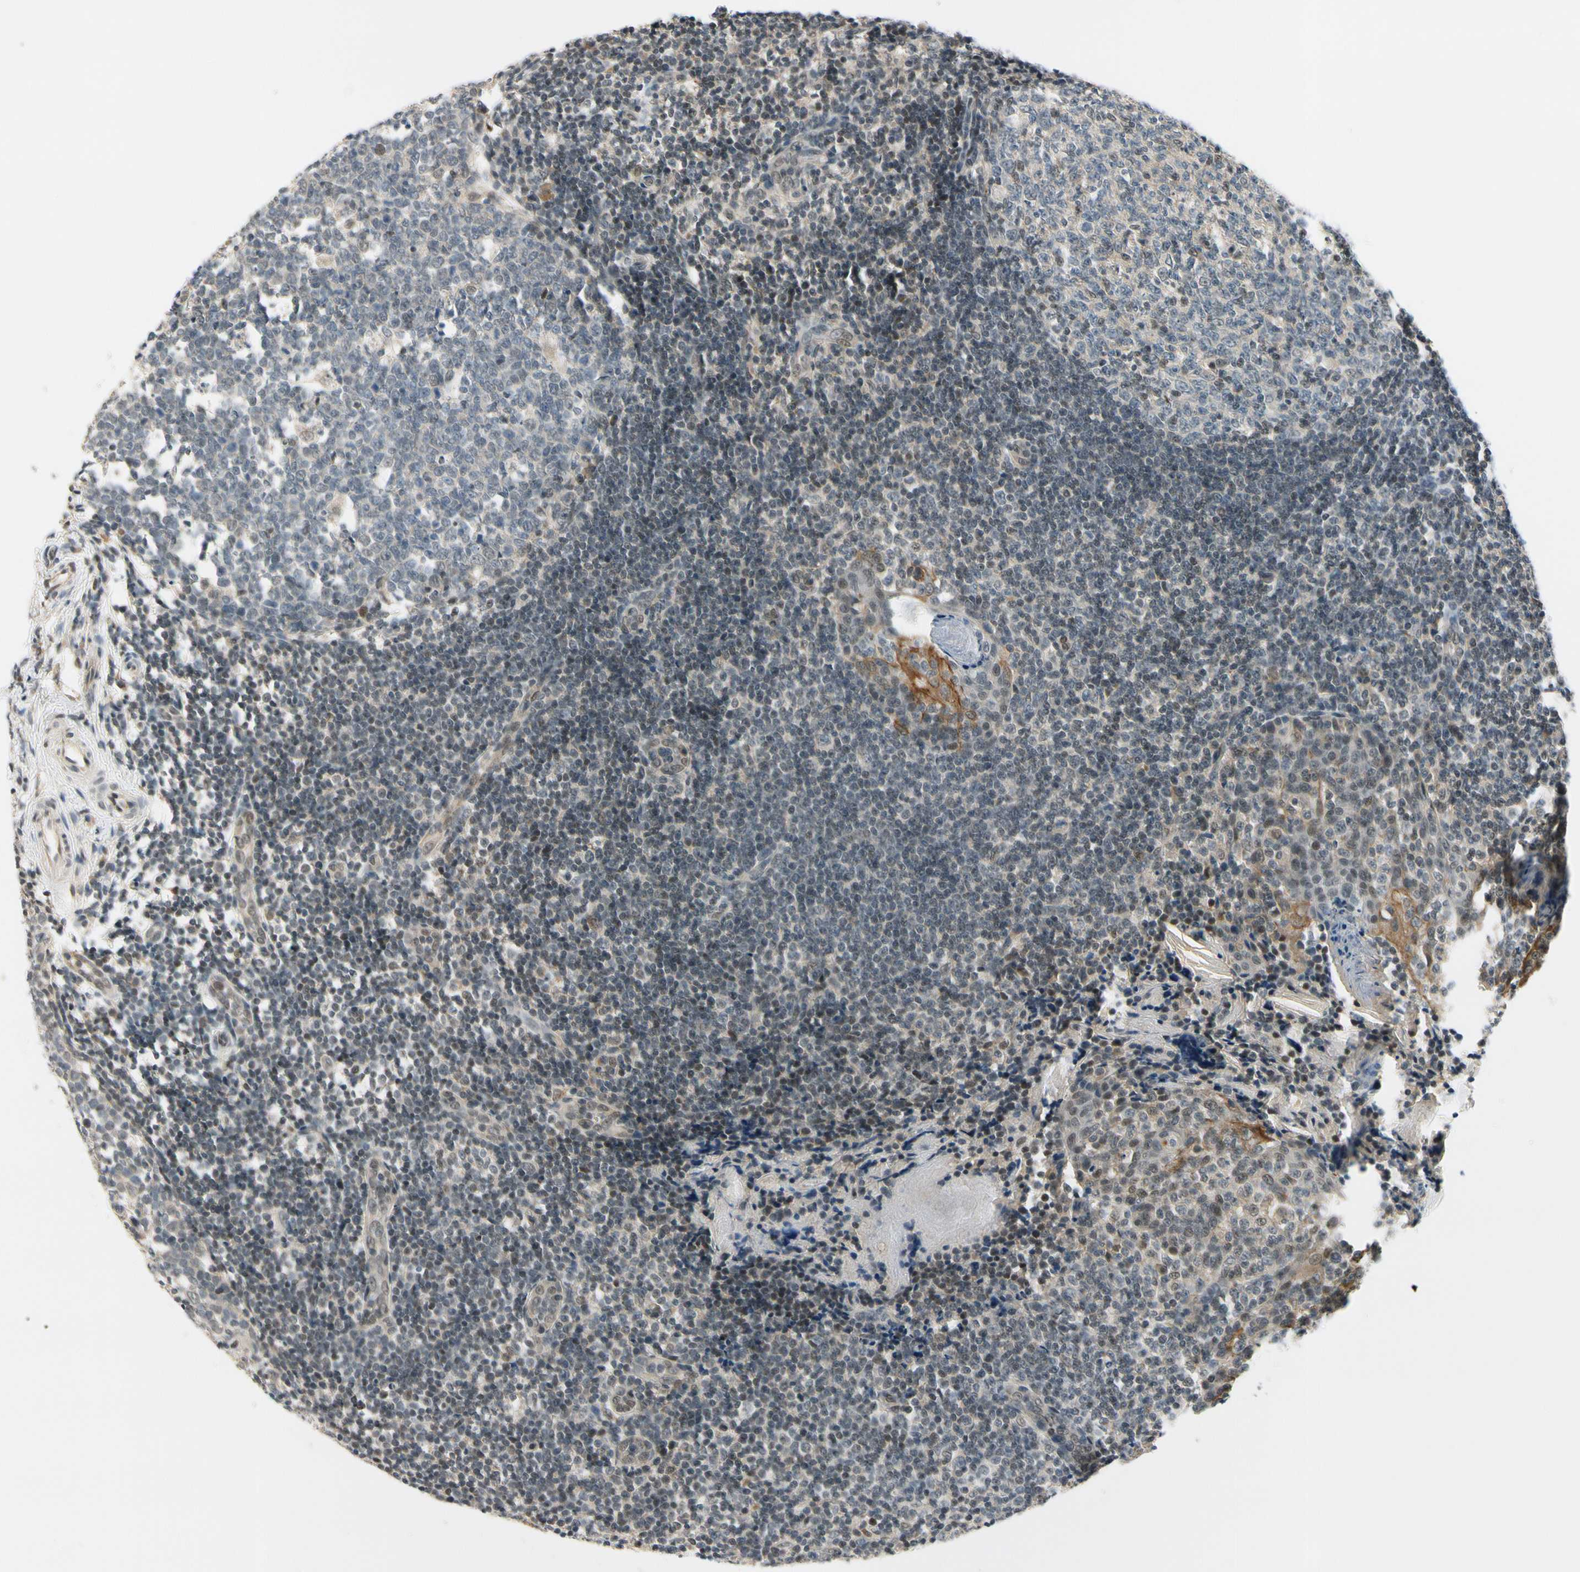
{"staining": {"intensity": "moderate", "quantity": "<25%", "location": "cytoplasmic/membranous,nuclear"}, "tissue": "tonsil", "cell_type": "Germinal center cells", "image_type": "normal", "snomed": [{"axis": "morphology", "description": "Normal tissue, NOS"}, {"axis": "topography", "description": "Tonsil"}], "caption": "Immunohistochemical staining of normal human tonsil displays low levels of moderate cytoplasmic/membranous,nuclear staining in about <25% of germinal center cells.", "gene": "TAF12", "patient": {"sex": "female", "age": 19}}